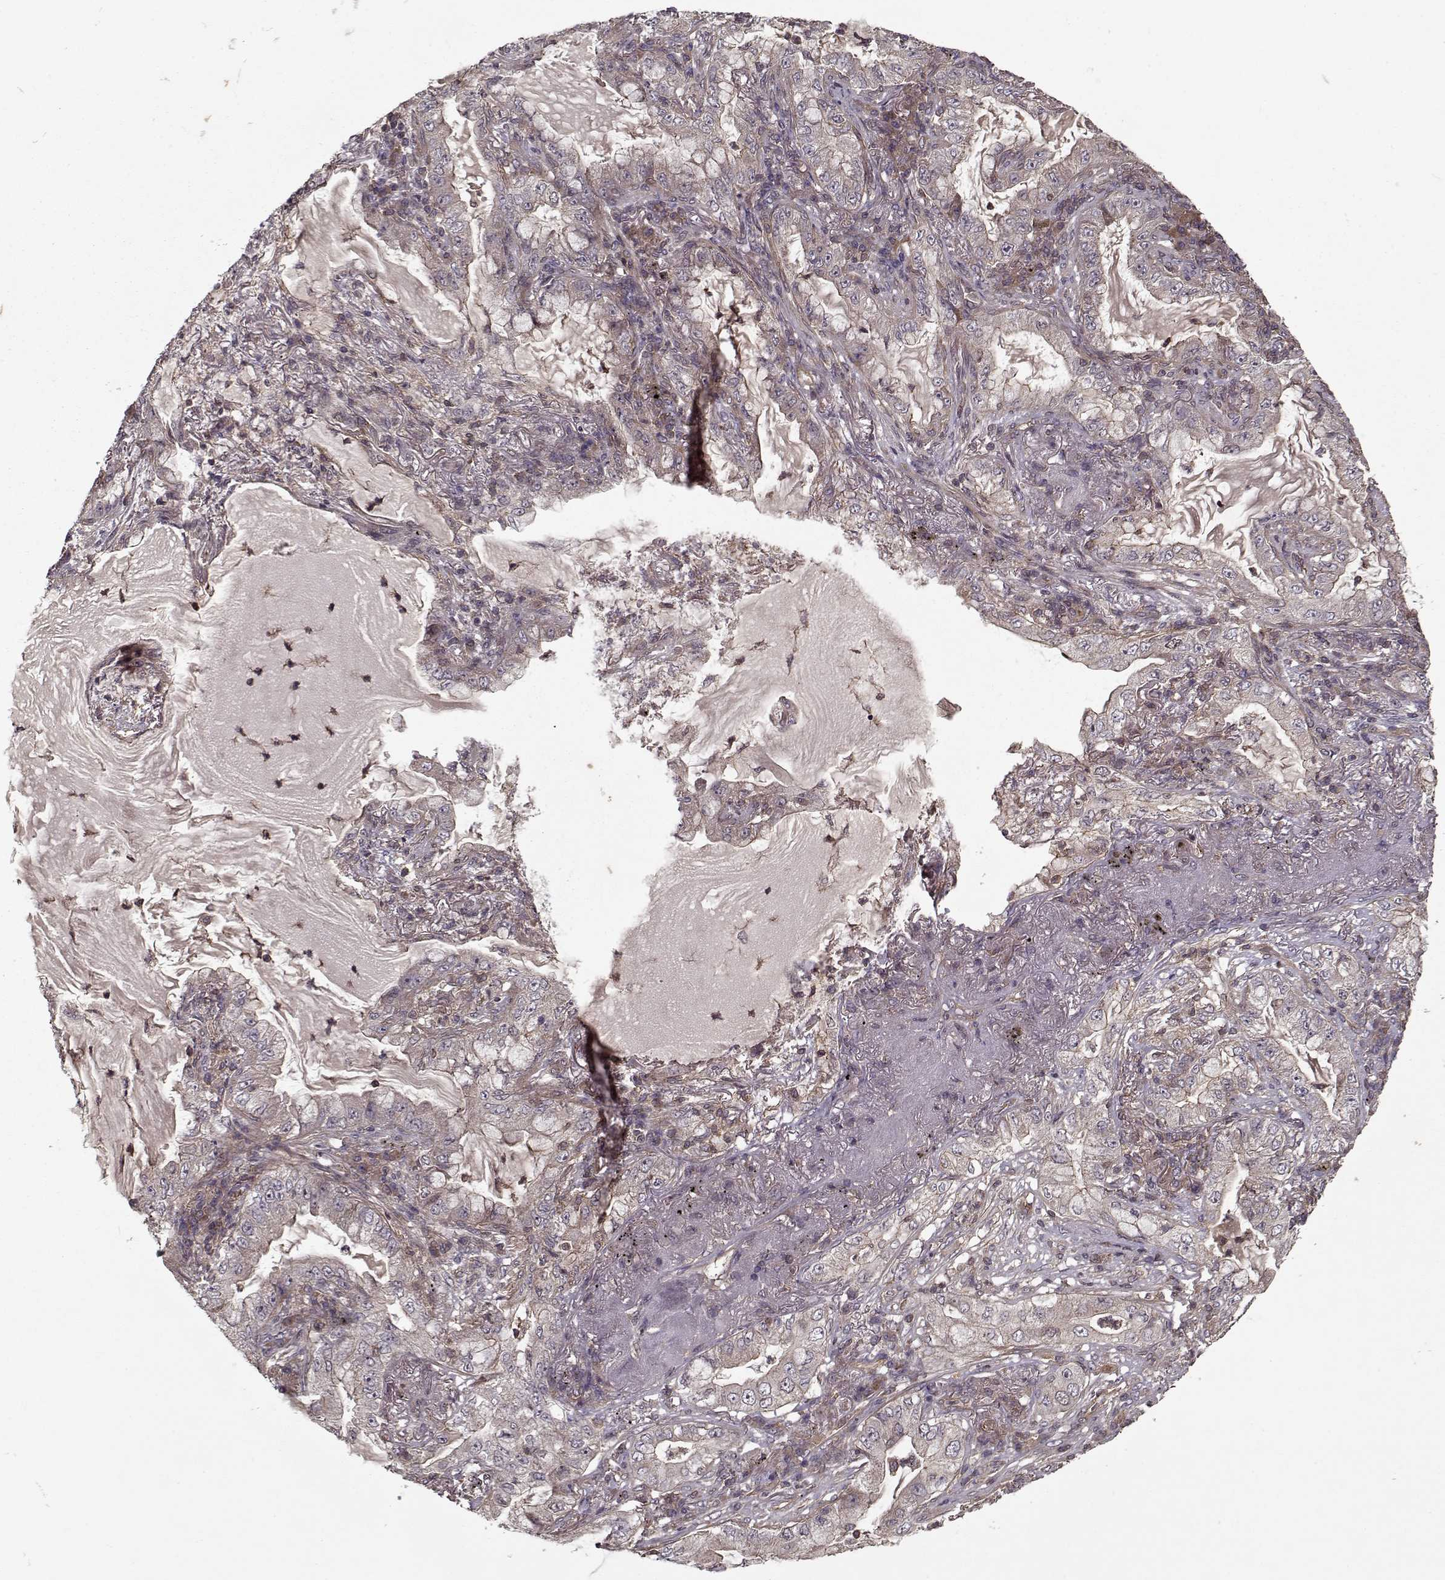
{"staining": {"intensity": "negative", "quantity": "none", "location": "none"}, "tissue": "lung cancer", "cell_type": "Tumor cells", "image_type": "cancer", "snomed": [{"axis": "morphology", "description": "Adenocarcinoma, NOS"}, {"axis": "topography", "description": "Lung"}], "caption": "Protein analysis of lung cancer (adenocarcinoma) reveals no significant expression in tumor cells.", "gene": "PPP1R12A", "patient": {"sex": "female", "age": 73}}